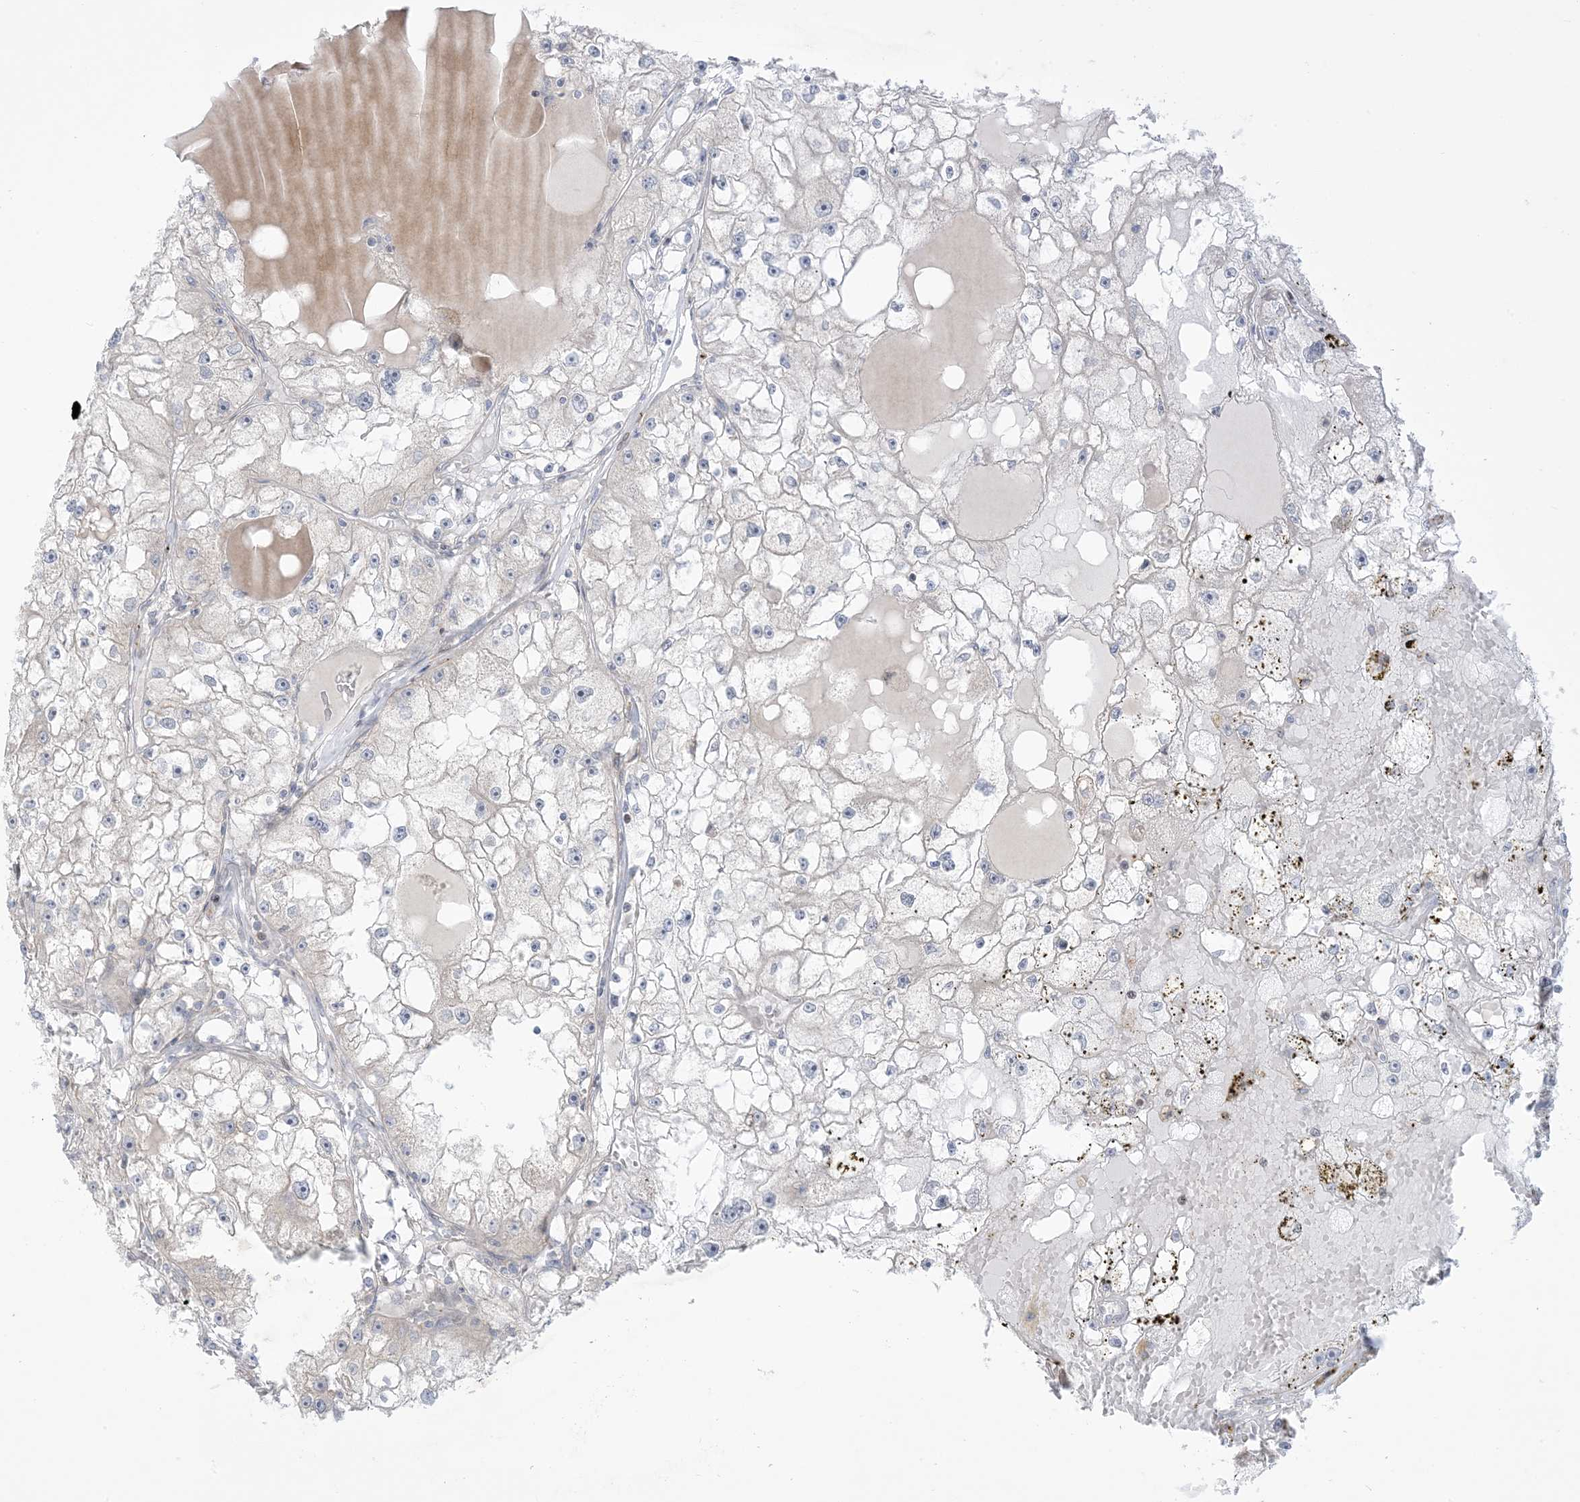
{"staining": {"intensity": "negative", "quantity": "none", "location": "none"}, "tissue": "renal cancer", "cell_type": "Tumor cells", "image_type": "cancer", "snomed": [{"axis": "morphology", "description": "Adenocarcinoma, NOS"}, {"axis": "topography", "description": "Kidney"}], "caption": "The histopathology image displays no staining of tumor cells in renal cancer (adenocarcinoma).", "gene": "AFTPH", "patient": {"sex": "male", "age": 56}}